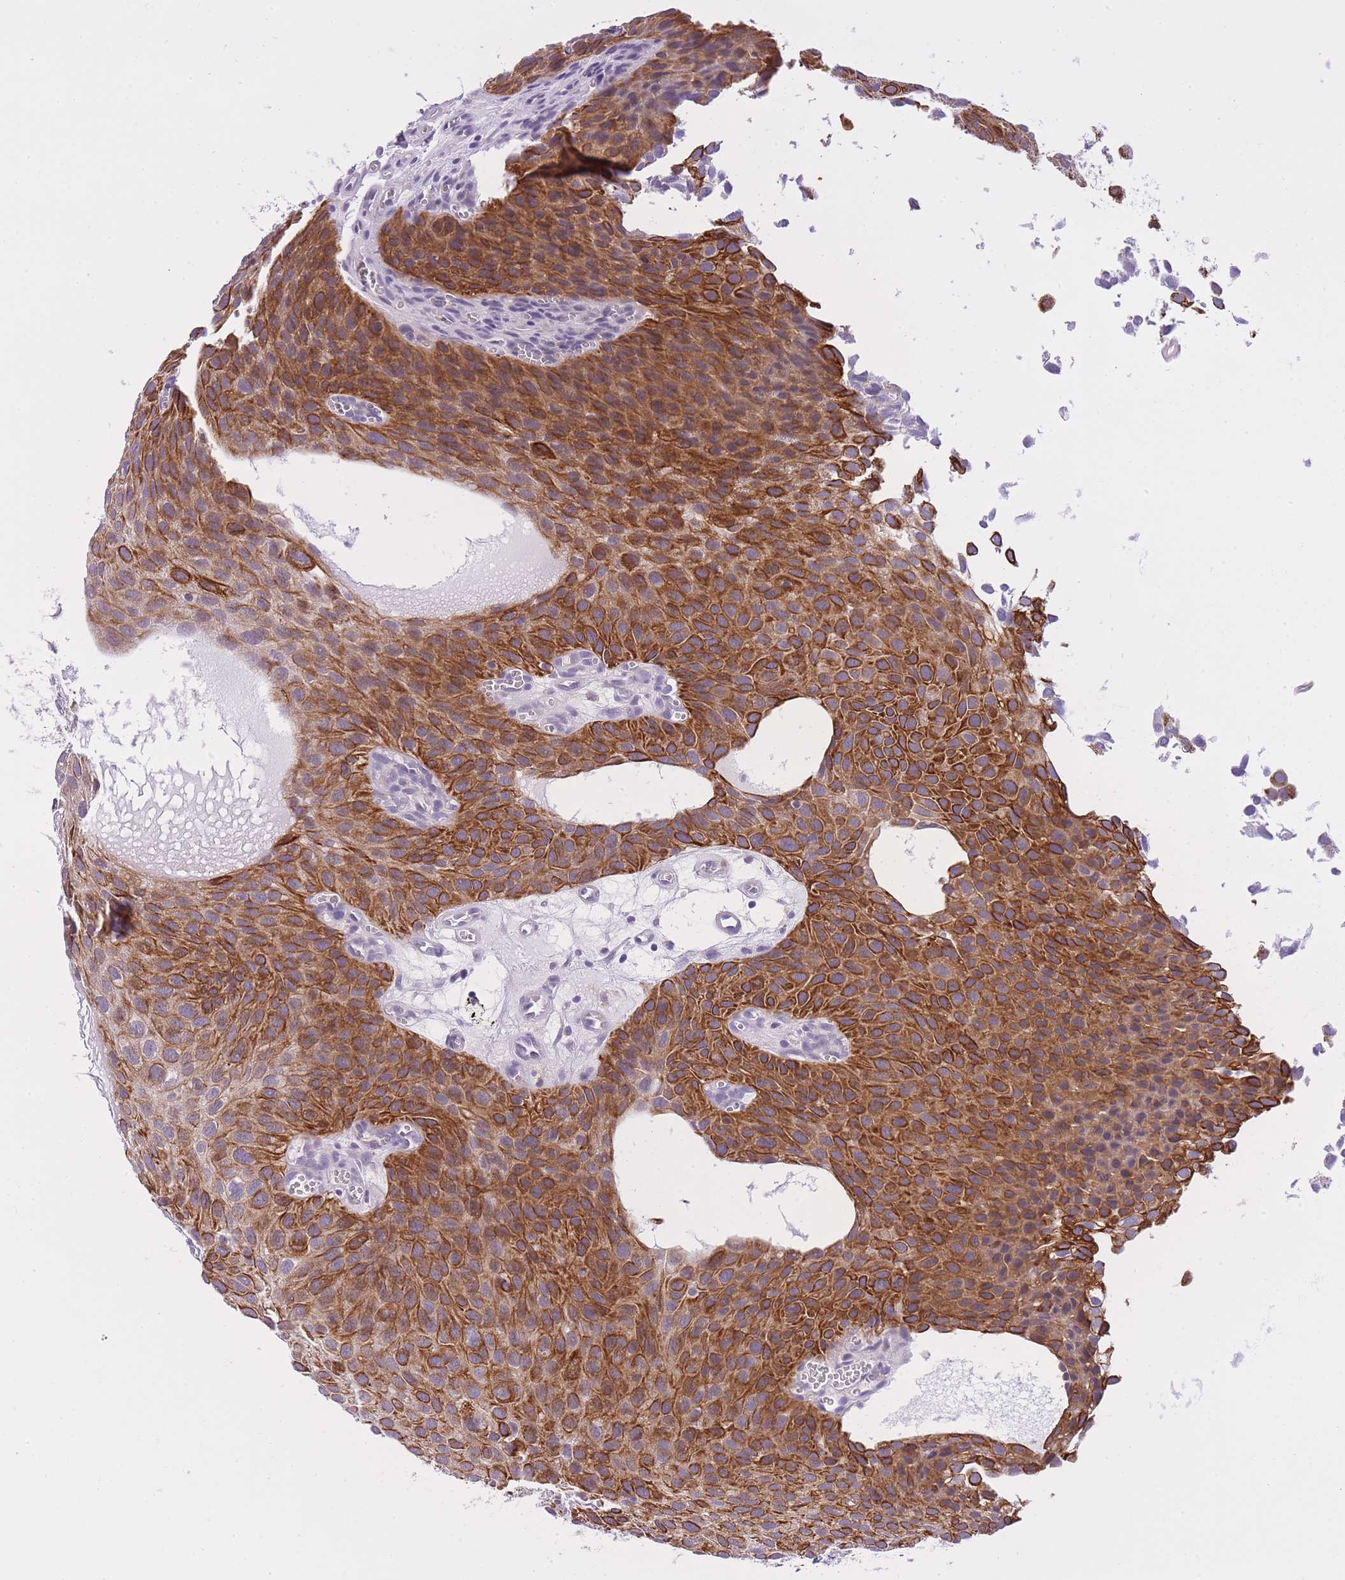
{"staining": {"intensity": "strong", "quantity": ">75%", "location": "cytoplasmic/membranous"}, "tissue": "urothelial cancer", "cell_type": "Tumor cells", "image_type": "cancer", "snomed": [{"axis": "morphology", "description": "Urothelial carcinoma, Low grade"}, {"axis": "topography", "description": "Urinary bladder"}], "caption": "Protein staining shows strong cytoplasmic/membranous staining in approximately >75% of tumor cells in low-grade urothelial carcinoma. (DAB (3,3'-diaminobenzidine) IHC with brightfield microscopy, high magnification).", "gene": "RADX", "patient": {"sex": "male", "age": 88}}